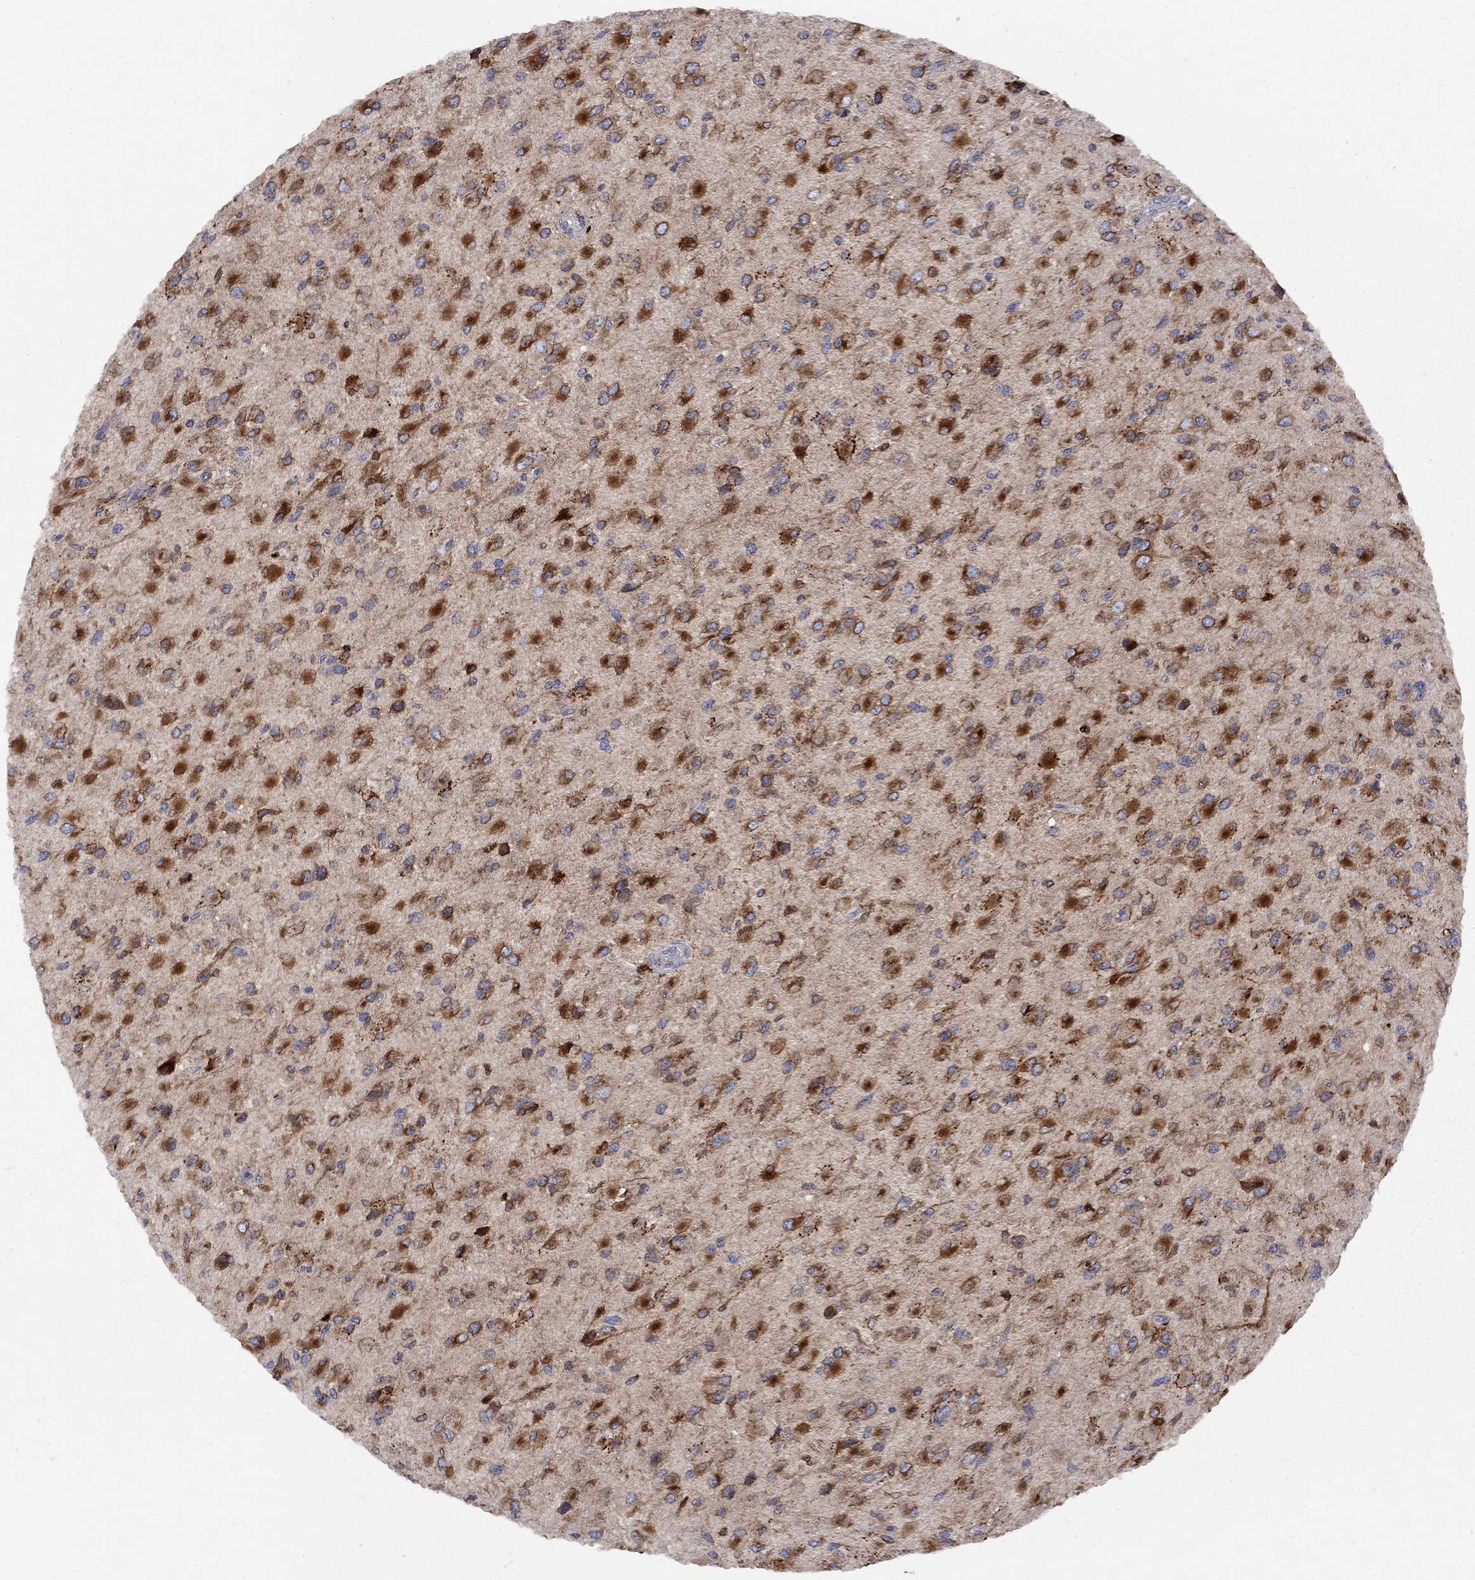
{"staining": {"intensity": "strong", "quantity": ">75%", "location": "cytoplasmic/membranous"}, "tissue": "glioma", "cell_type": "Tumor cells", "image_type": "cancer", "snomed": [{"axis": "morphology", "description": "Glioma, malignant, High grade"}, {"axis": "topography", "description": "Cerebral cortex"}], "caption": "IHC staining of malignant high-grade glioma, which displays high levels of strong cytoplasmic/membranous positivity in about >75% of tumor cells indicating strong cytoplasmic/membranous protein expression. The staining was performed using DAB (3,3'-diaminobenzidine) (brown) for protein detection and nuclei were counterstained in hematoxylin (blue).", "gene": "MTHFR", "patient": {"sex": "male", "age": 35}}